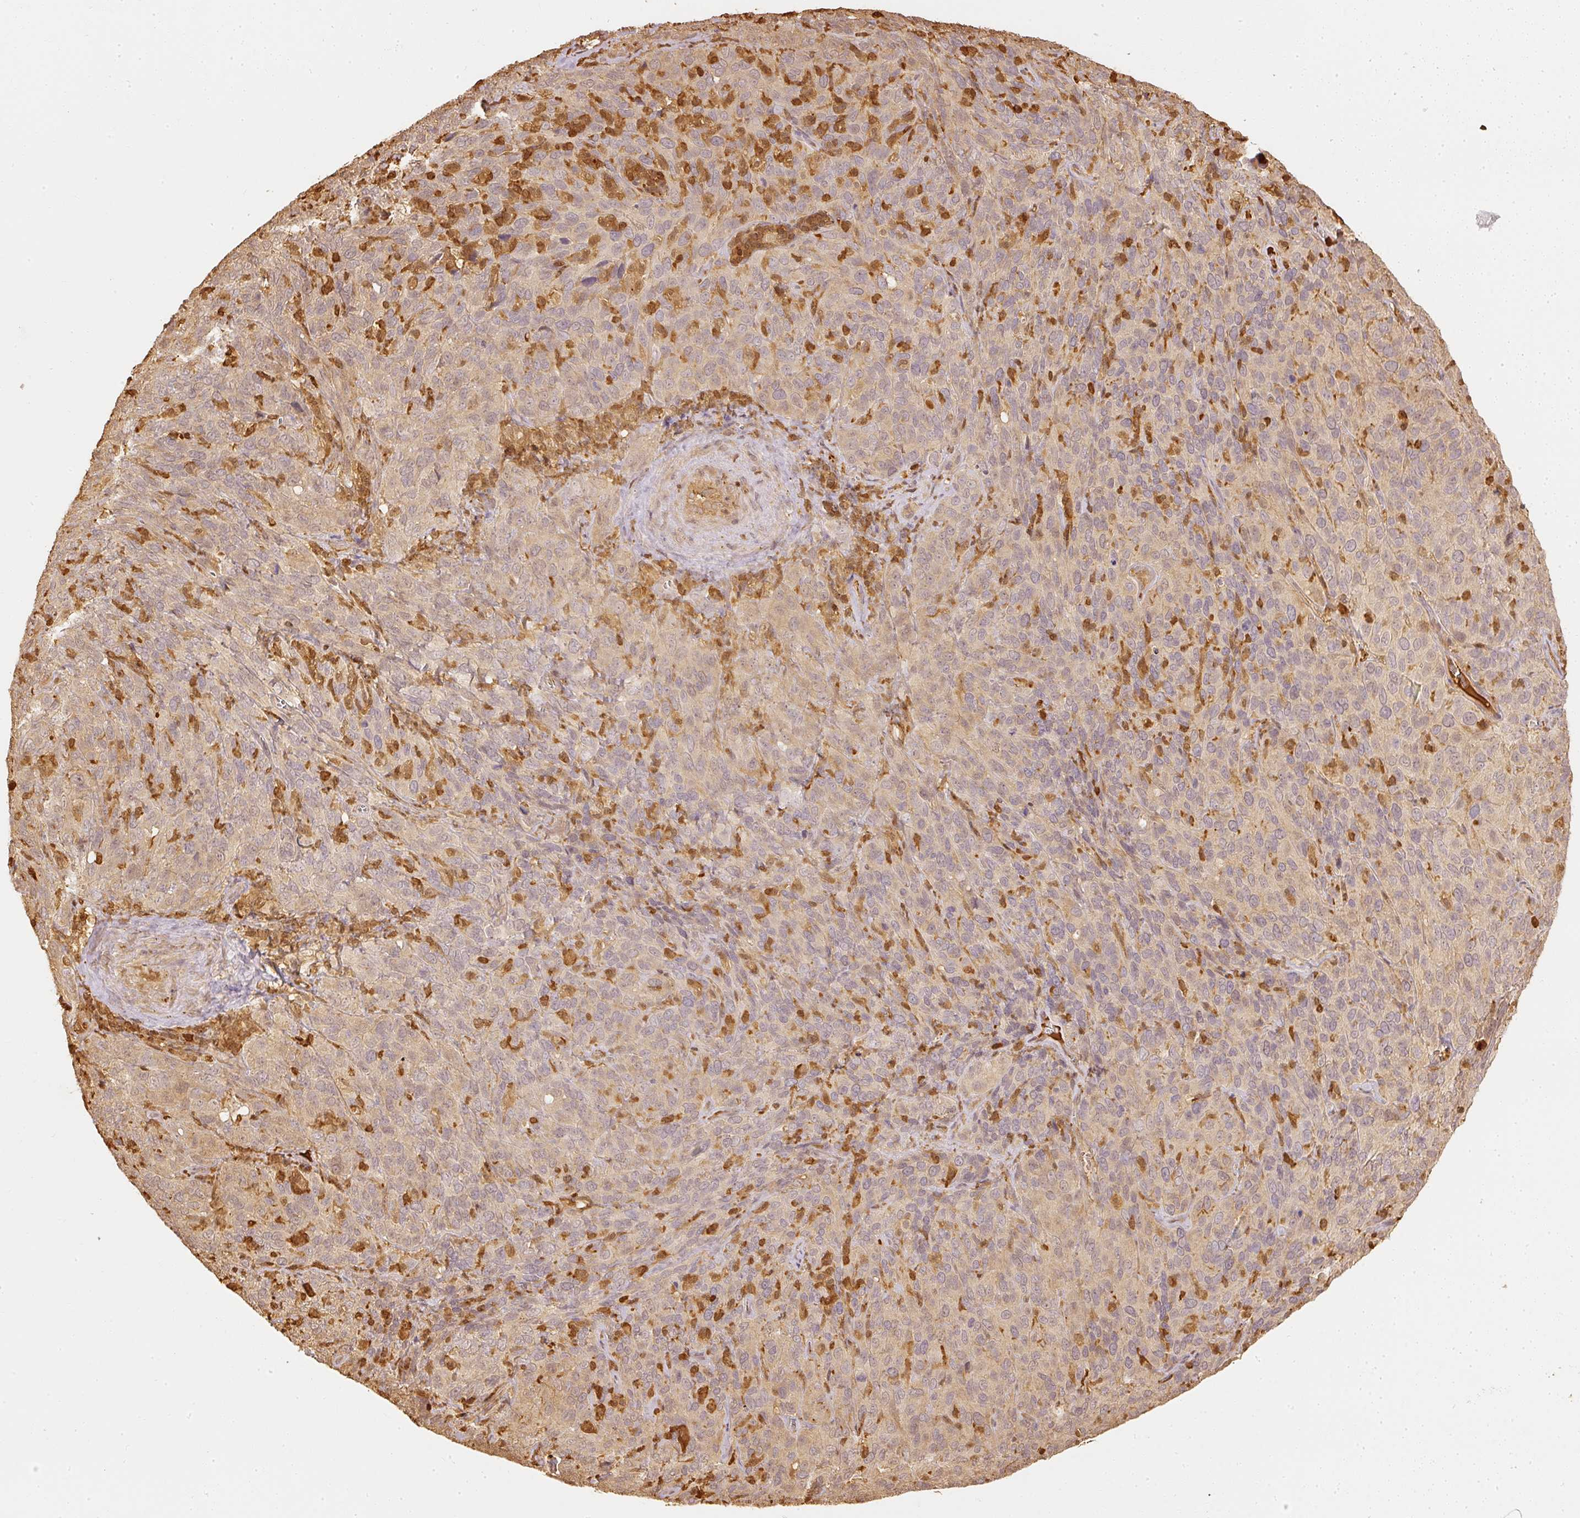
{"staining": {"intensity": "weak", "quantity": "<25%", "location": "cytoplasmic/membranous"}, "tissue": "cervical cancer", "cell_type": "Tumor cells", "image_type": "cancer", "snomed": [{"axis": "morphology", "description": "Normal tissue, NOS"}, {"axis": "morphology", "description": "Squamous cell carcinoma, NOS"}, {"axis": "topography", "description": "Cervix"}], "caption": "This photomicrograph is of squamous cell carcinoma (cervical) stained with immunohistochemistry to label a protein in brown with the nuclei are counter-stained blue. There is no expression in tumor cells. (DAB immunohistochemistry (IHC), high magnification).", "gene": "PFN1", "patient": {"sex": "female", "age": 51}}